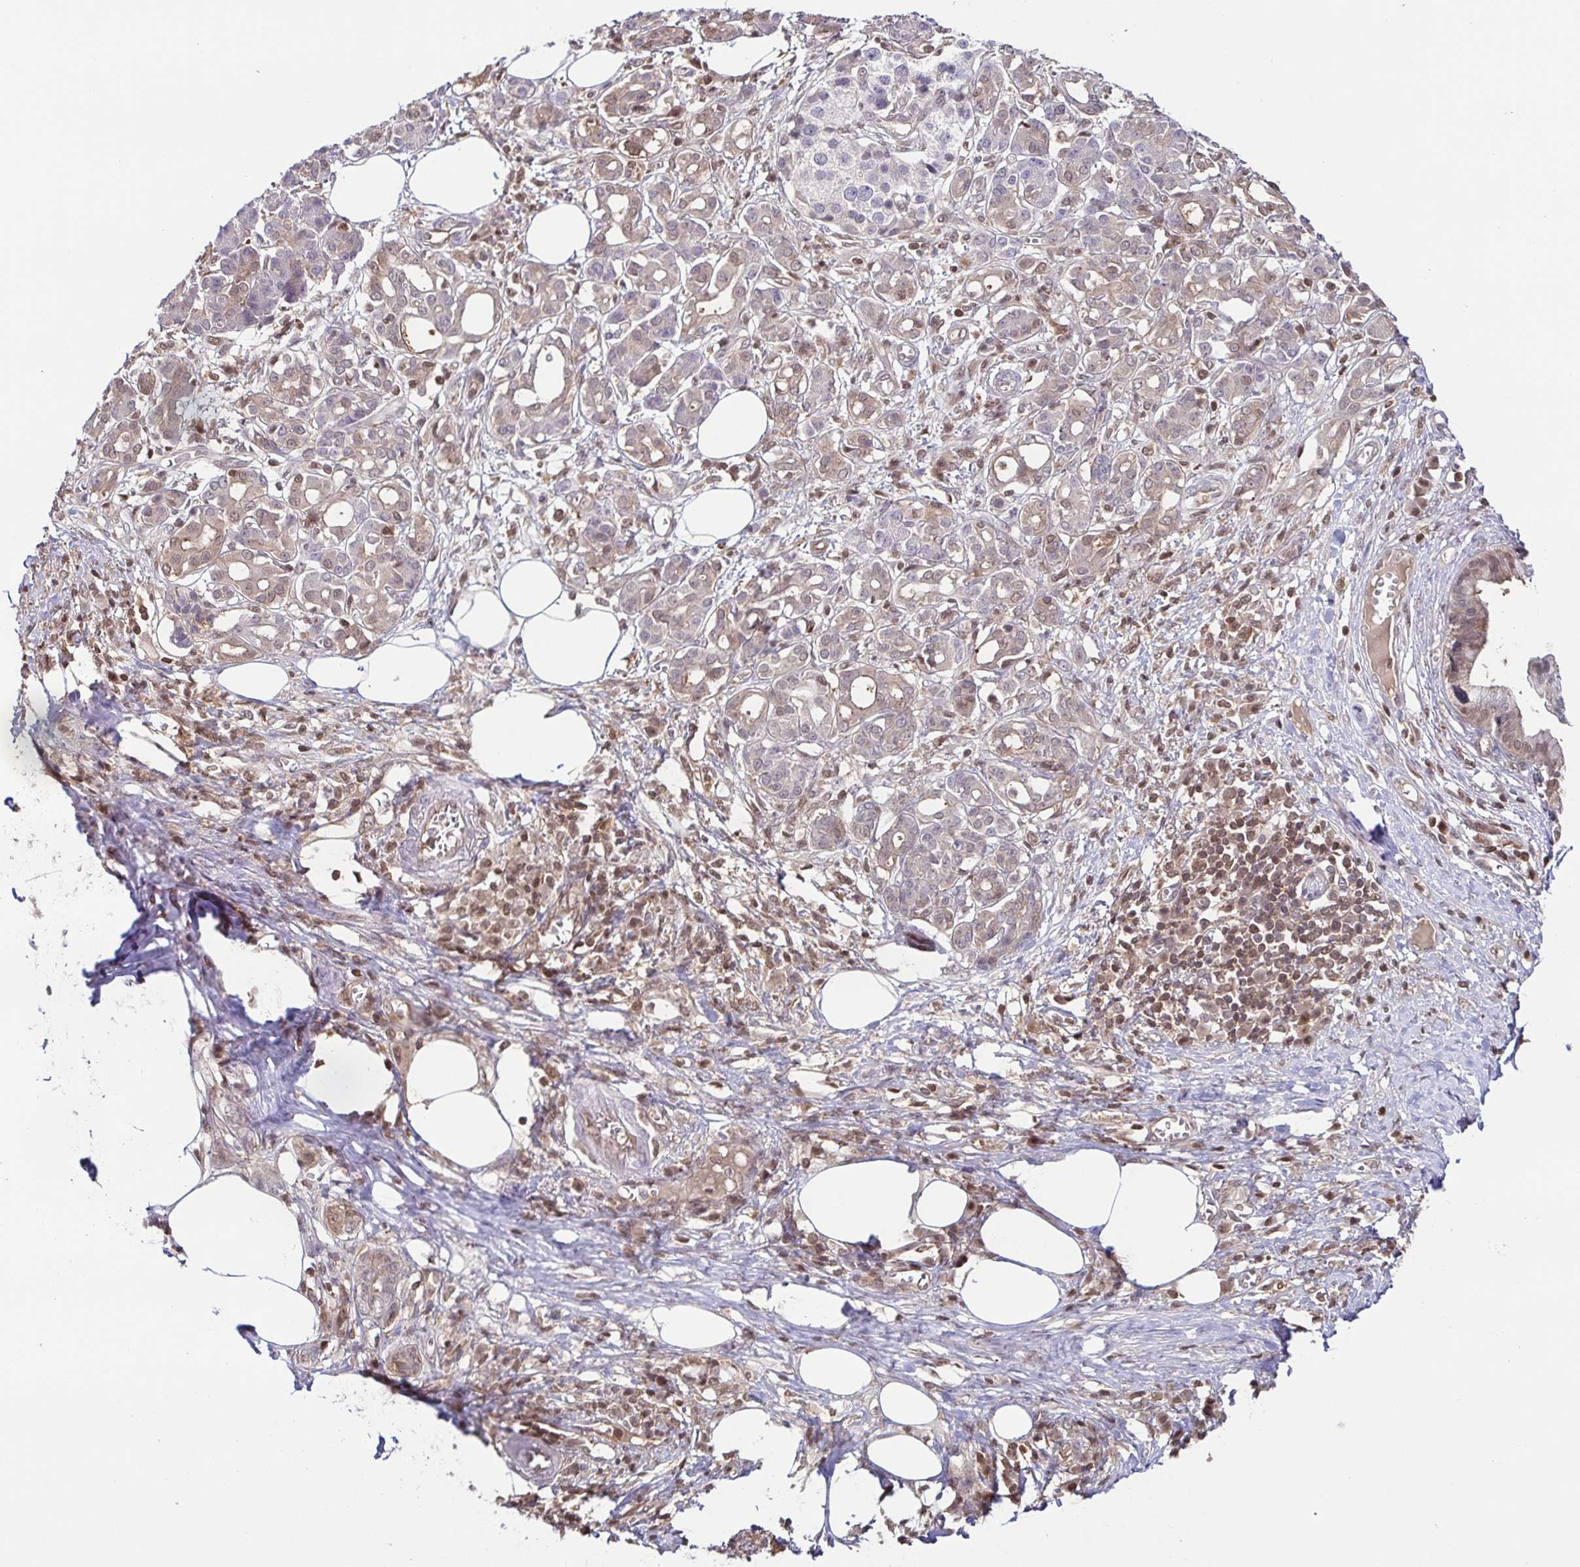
{"staining": {"intensity": "moderate", "quantity": "<25%", "location": "cytoplasmic/membranous,nuclear"}, "tissue": "pancreatic cancer", "cell_type": "Tumor cells", "image_type": "cancer", "snomed": [{"axis": "morphology", "description": "Adenocarcinoma, NOS"}, {"axis": "topography", "description": "Pancreas"}], "caption": "Adenocarcinoma (pancreatic) tissue demonstrates moderate cytoplasmic/membranous and nuclear expression in about <25% of tumor cells, visualized by immunohistochemistry.", "gene": "PSMB9", "patient": {"sex": "female", "age": 73}}